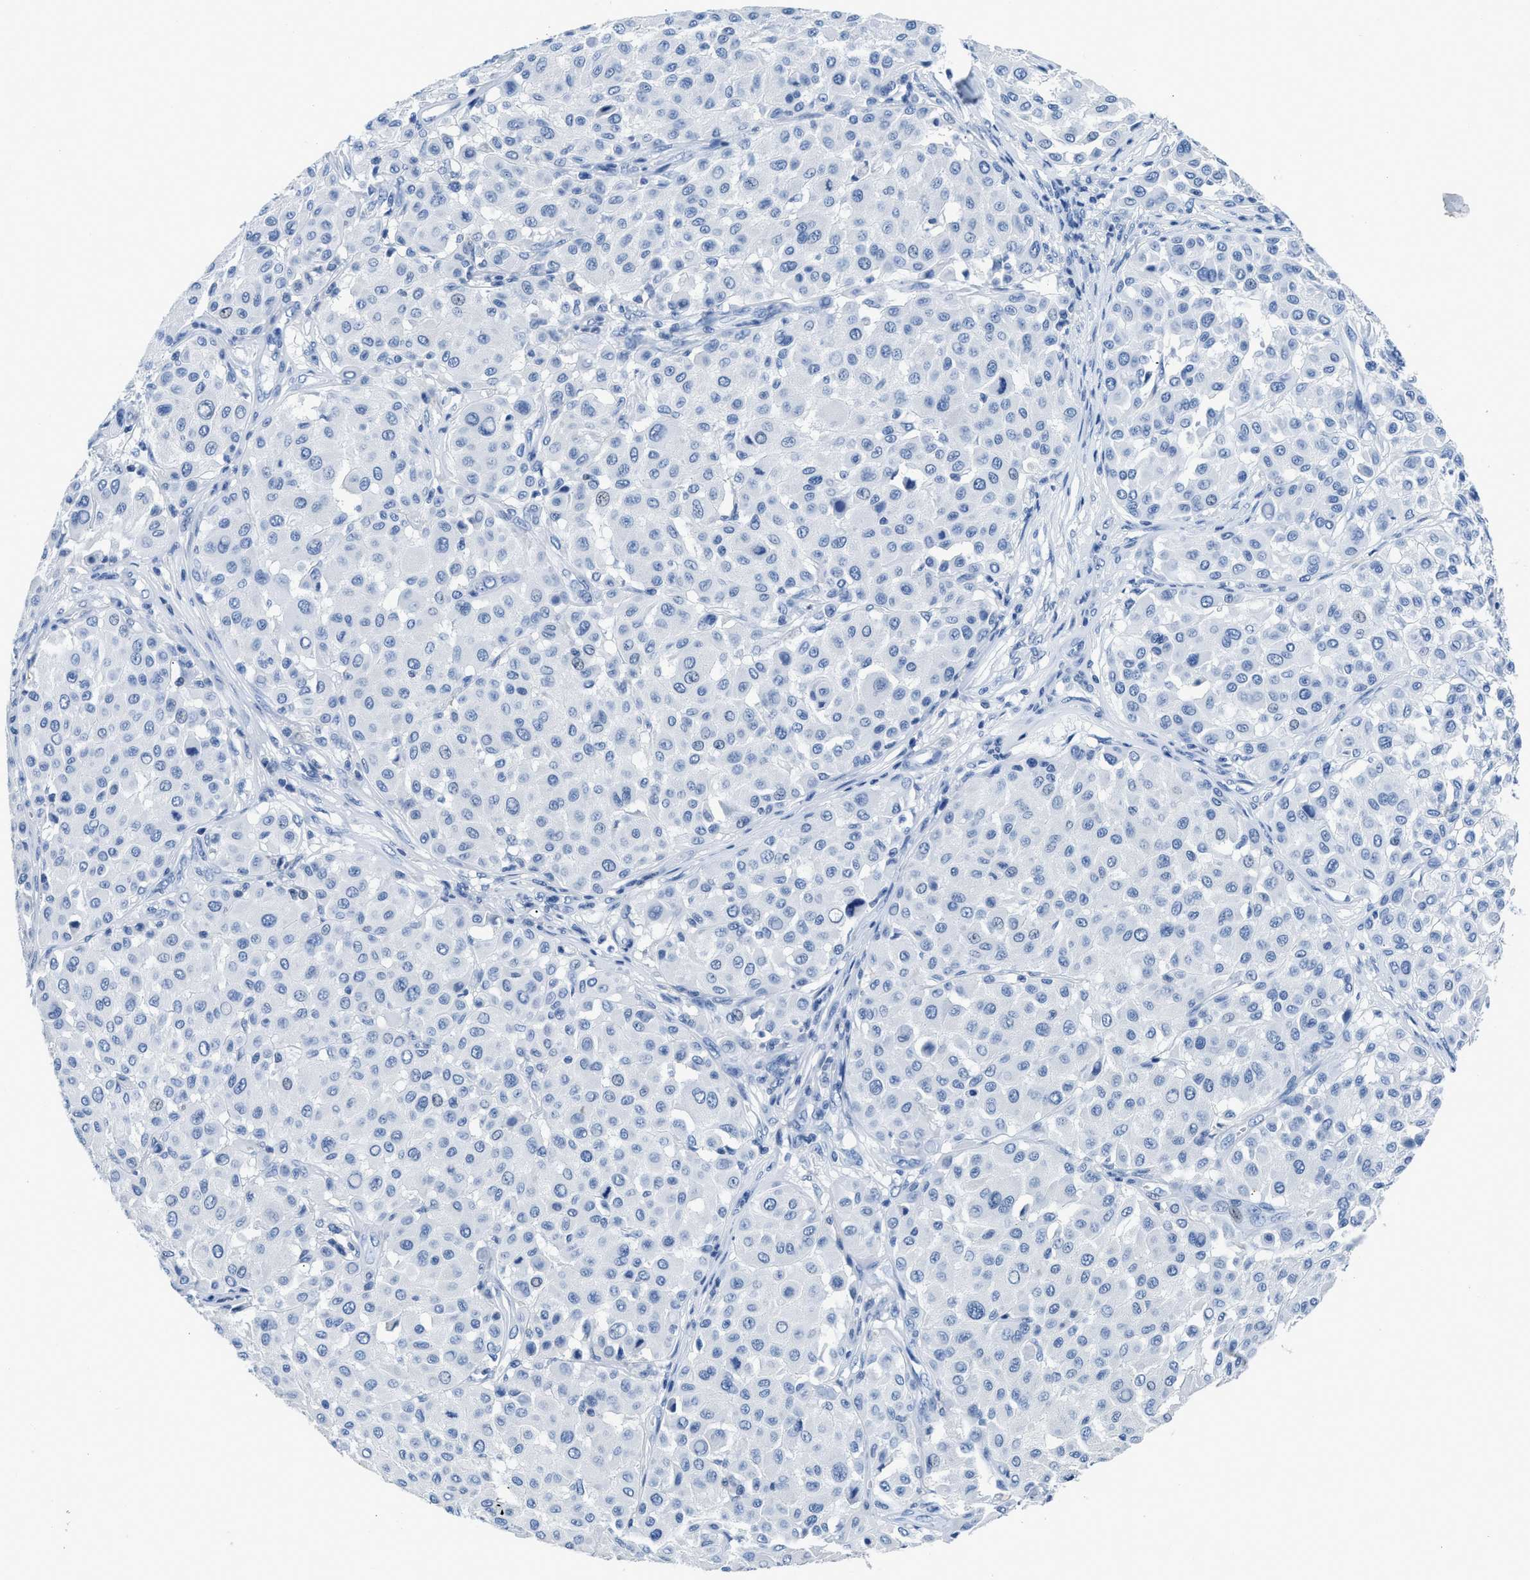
{"staining": {"intensity": "negative", "quantity": "none", "location": "none"}, "tissue": "melanoma", "cell_type": "Tumor cells", "image_type": "cancer", "snomed": [{"axis": "morphology", "description": "Malignant melanoma, Metastatic site"}, {"axis": "topography", "description": "Soft tissue"}], "caption": "Melanoma was stained to show a protein in brown. There is no significant staining in tumor cells.", "gene": "NFATC2", "patient": {"sex": "male", "age": 41}}